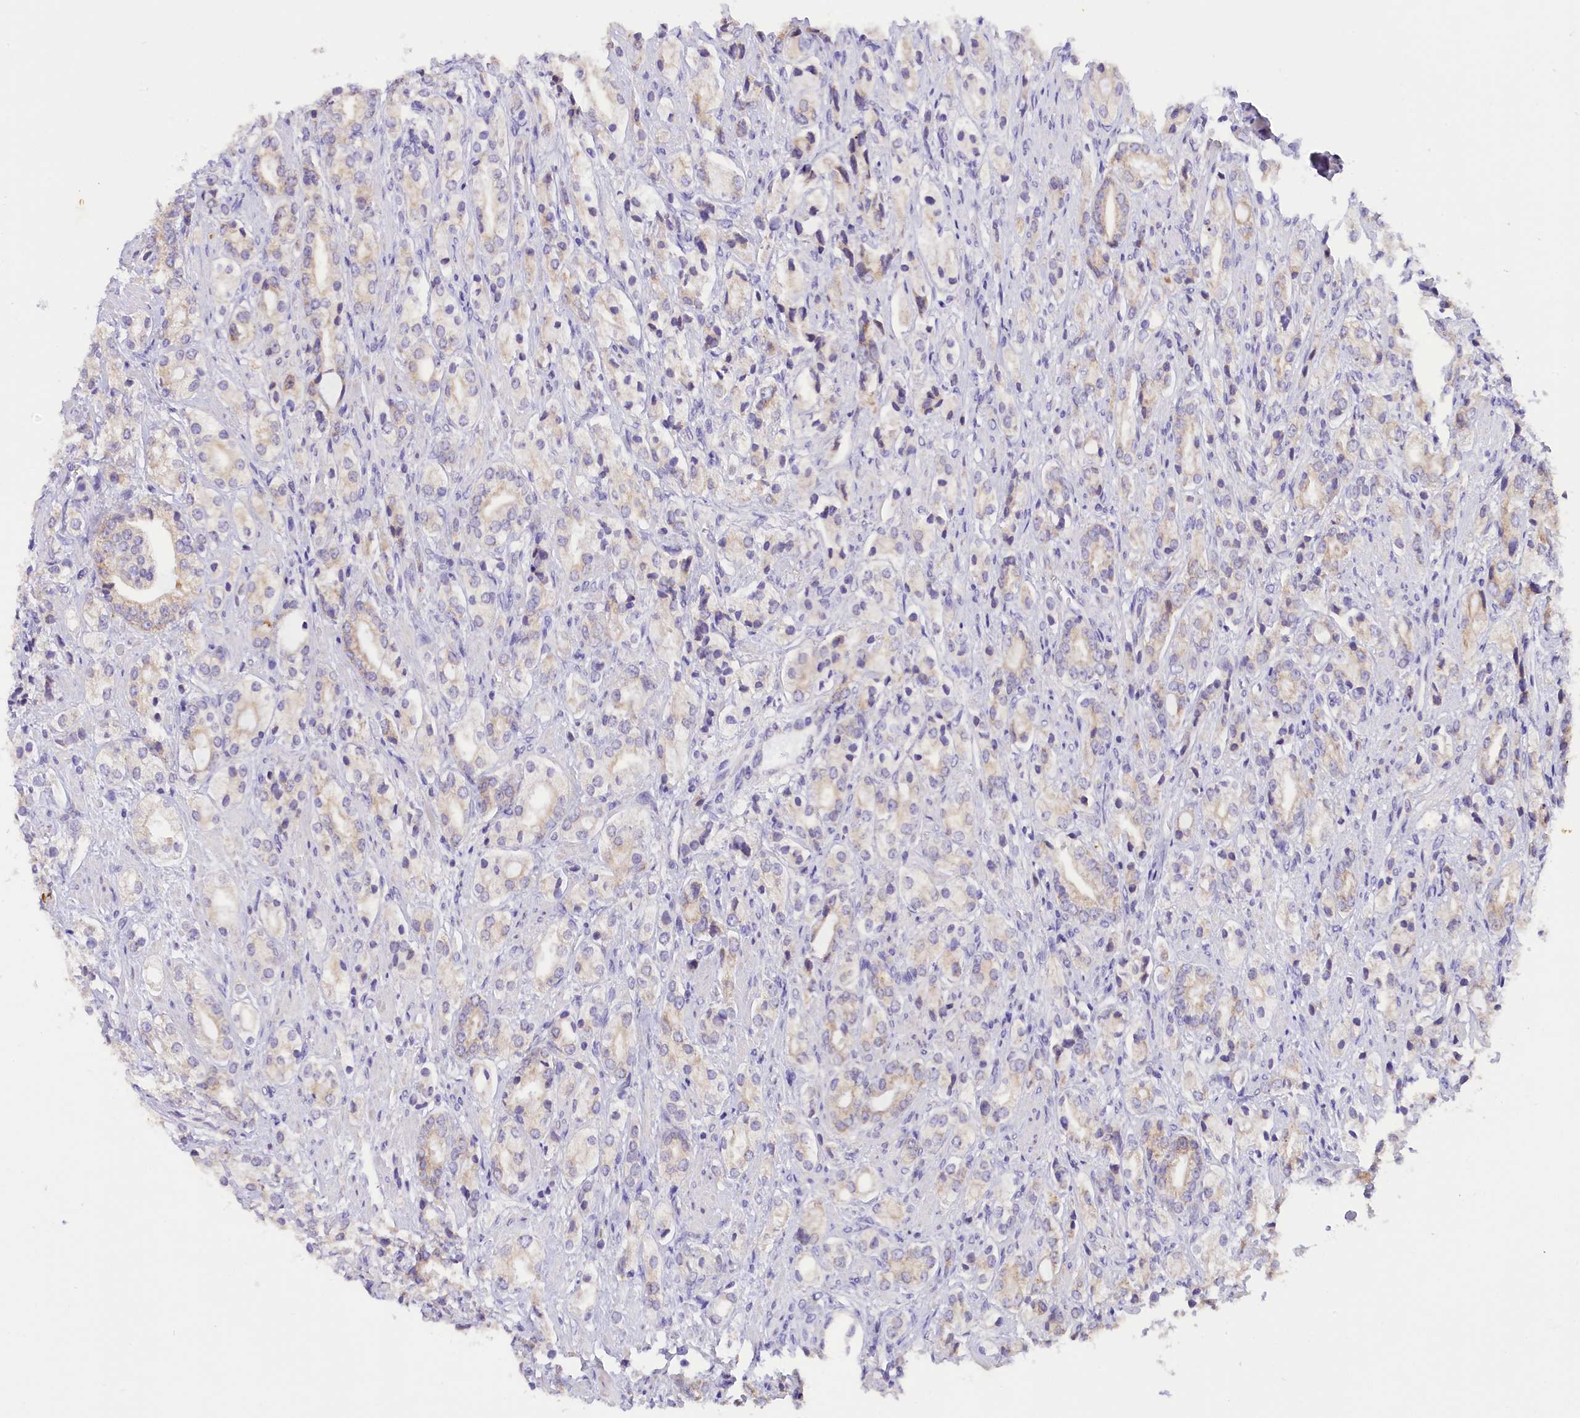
{"staining": {"intensity": "weak", "quantity": "<25%", "location": "cytoplasmic/membranous"}, "tissue": "prostate cancer", "cell_type": "Tumor cells", "image_type": "cancer", "snomed": [{"axis": "morphology", "description": "Adenocarcinoma, High grade"}, {"axis": "topography", "description": "Prostate"}], "caption": "An IHC image of prostate cancer is shown. There is no staining in tumor cells of prostate cancer. The staining was performed using DAB (3,3'-diaminobenzidine) to visualize the protein expression in brown, while the nuclei were stained in blue with hematoxylin (Magnification: 20x).", "gene": "PKIA", "patient": {"sex": "male", "age": 50}}